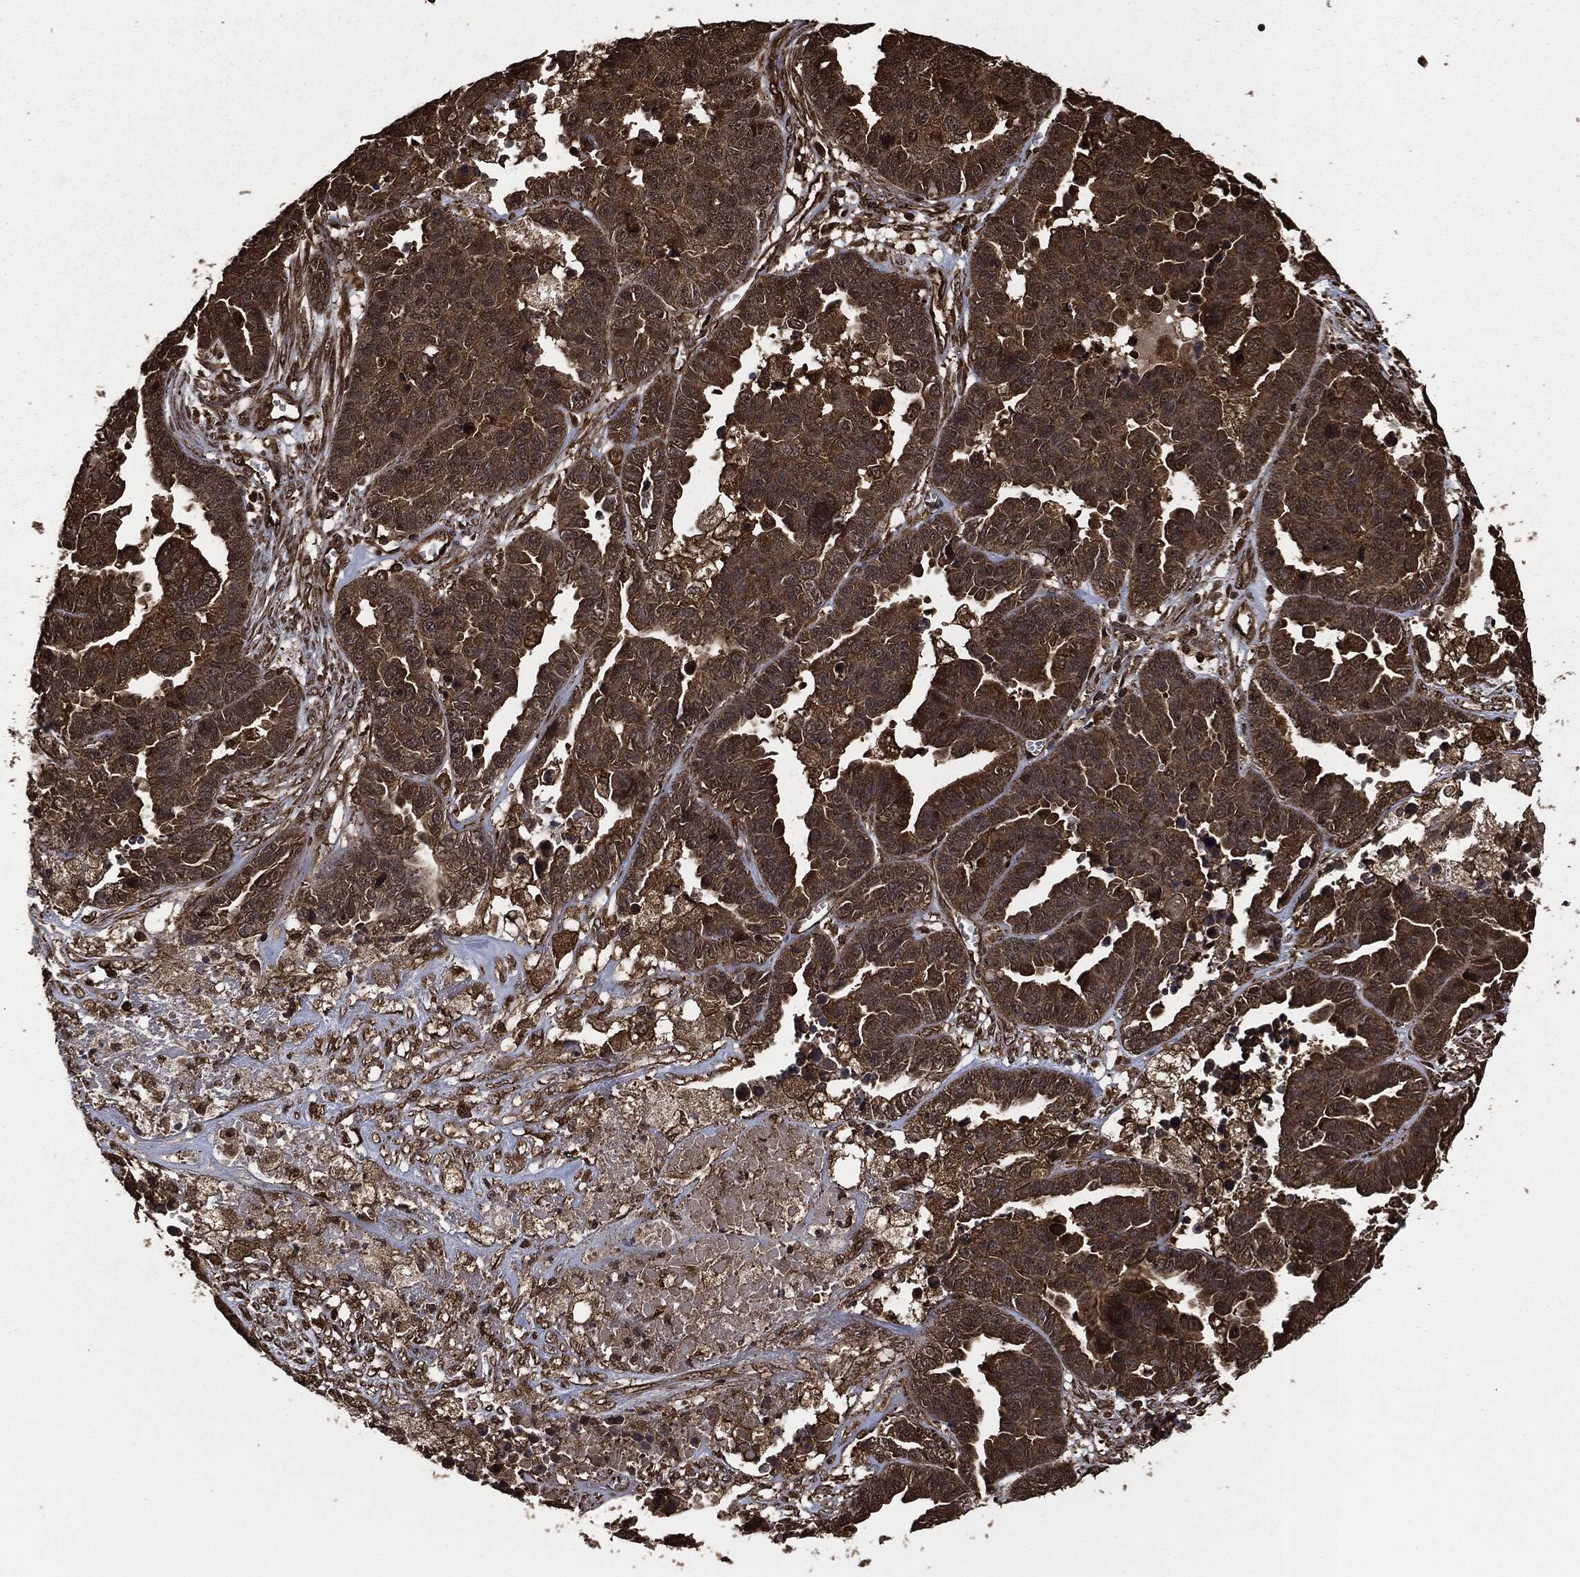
{"staining": {"intensity": "strong", "quantity": ">75%", "location": "cytoplasmic/membranous"}, "tissue": "ovarian cancer", "cell_type": "Tumor cells", "image_type": "cancer", "snomed": [{"axis": "morphology", "description": "Cystadenocarcinoma, serous, NOS"}, {"axis": "topography", "description": "Ovary"}], "caption": "About >75% of tumor cells in human ovarian cancer exhibit strong cytoplasmic/membranous protein expression as visualized by brown immunohistochemical staining.", "gene": "HRAS", "patient": {"sex": "female", "age": 87}}